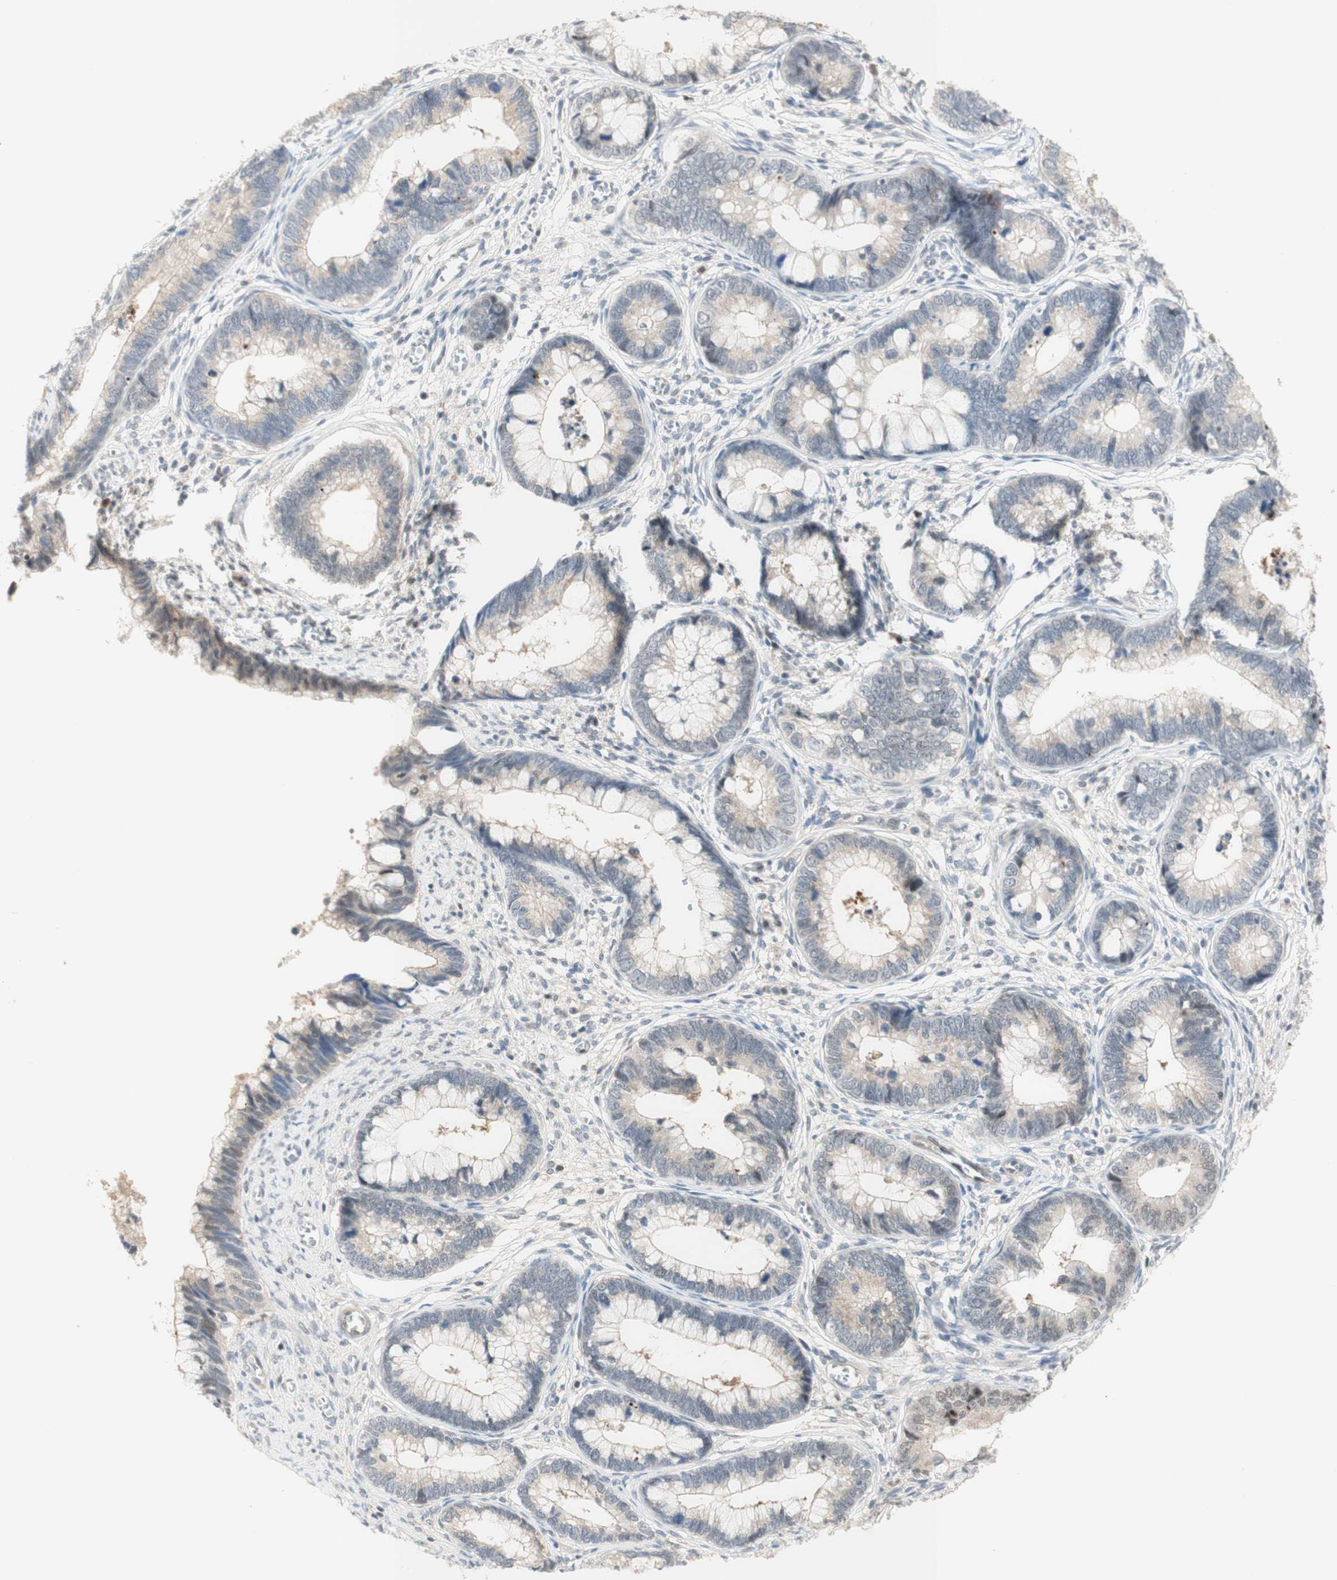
{"staining": {"intensity": "weak", "quantity": "<25%", "location": "cytoplasmic/membranous"}, "tissue": "cervical cancer", "cell_type": "Tumor cells", "image_type": "cancer", "snomed": [{"axis": "morphology", "description": "Adenocarcinoma, NOS"}, {"axis": "topography", "description": "Cervix"}], "caption": "IHC photomicrograph of adenocarcinoma (cervical) stained for a protein (brown), which reveals no expression in tumor cells.", "gene": "RFNG", "patient": {"sex": "female", "age": 44}}